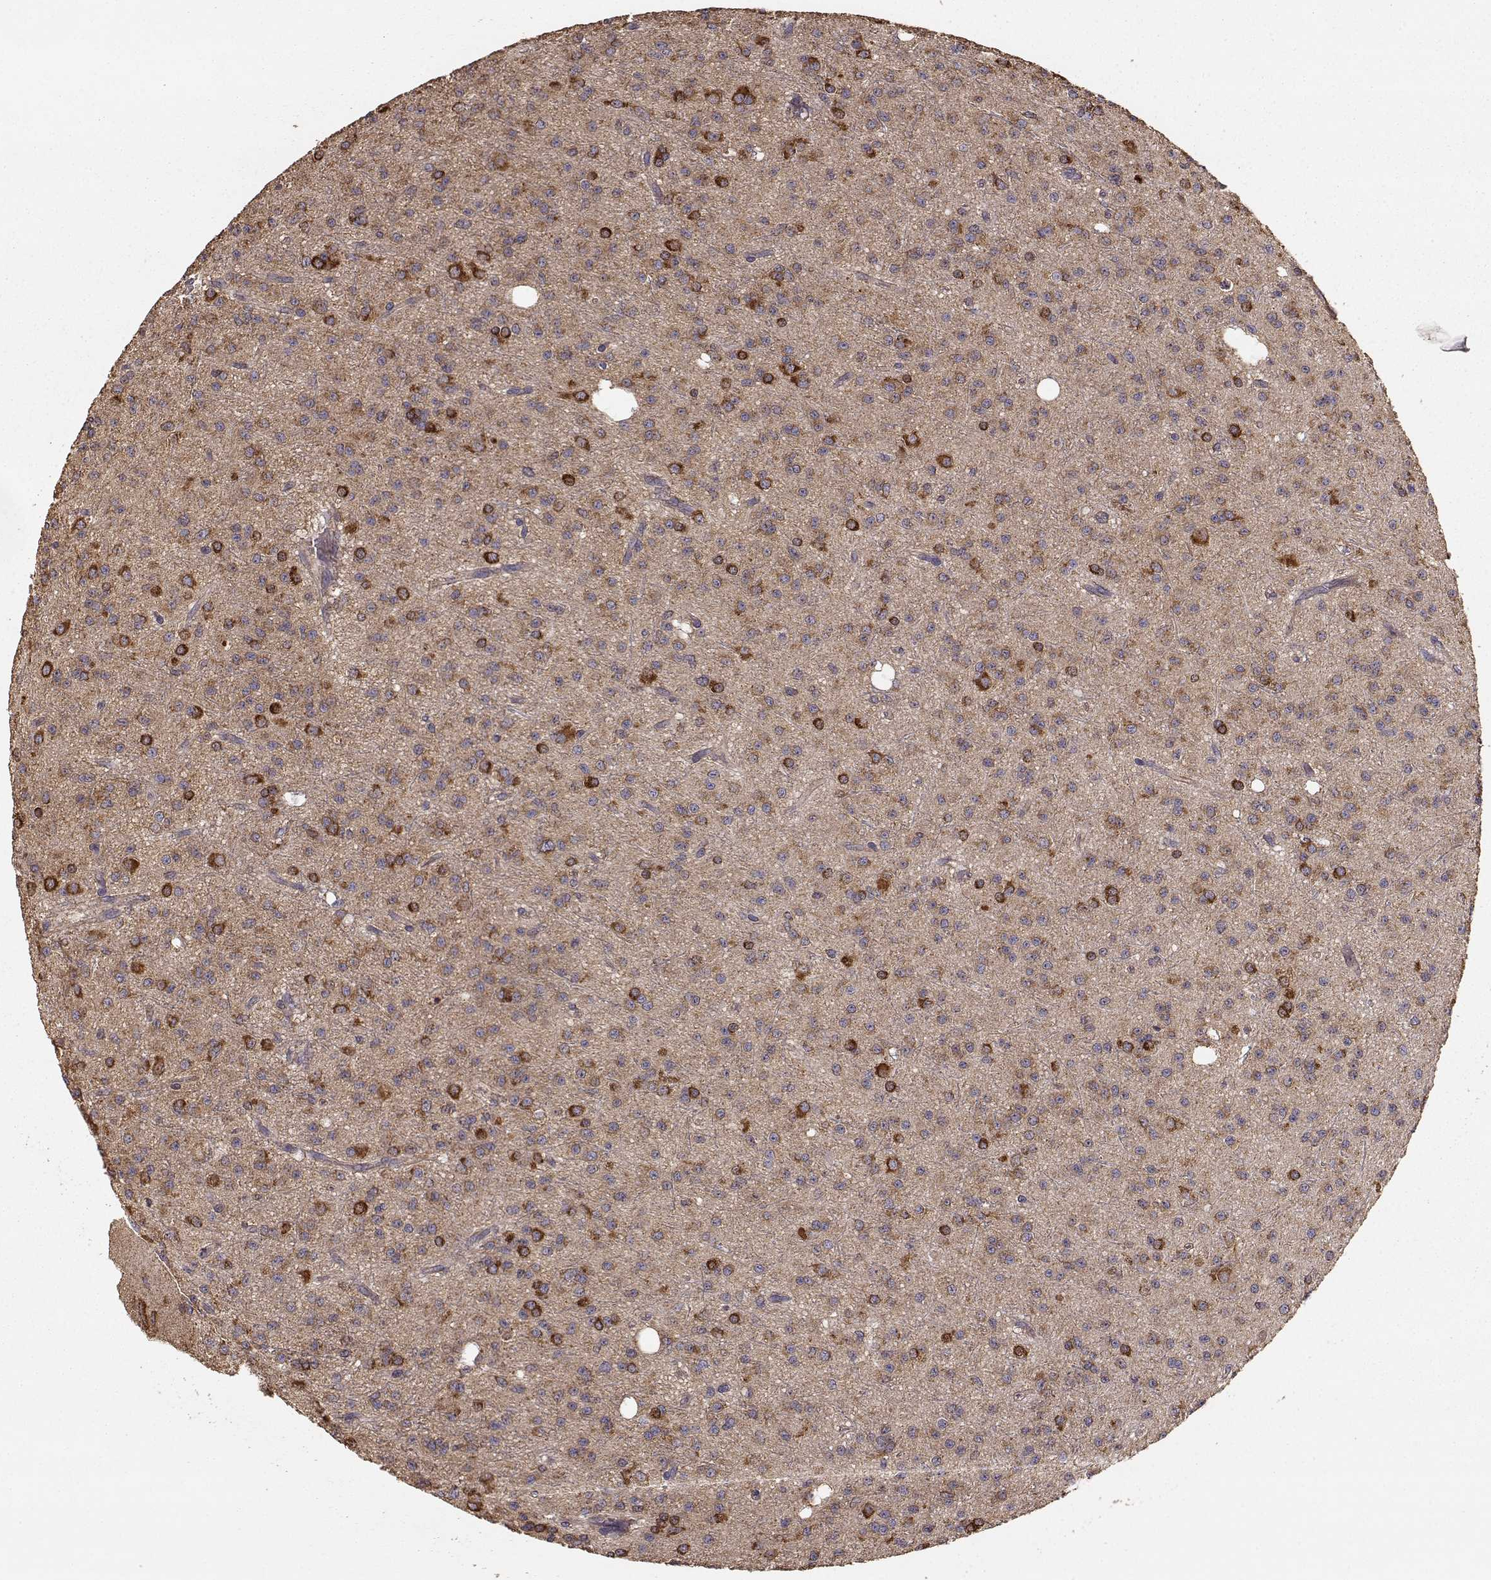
{"staining": {"intensity": "strong", "quantity": ">75%", "location": "cytoplasmic/membranous"}, "tissue": "glioma", "cell_type": "Tumor cells", "image_type": "cancer", "snomed": [{"axis": "morphology", "description": "Glioma, malignant, Low grade"}, {"axis": "topography", "description": "Brain"}], "caption": "Immunohistochemical staining of human glioma shows high levels of strong cytoplasmic/membranous expression in about >75% of tumor cells.", "gene": "TARS3", "patient": {"sex": "male", "age": 27}}